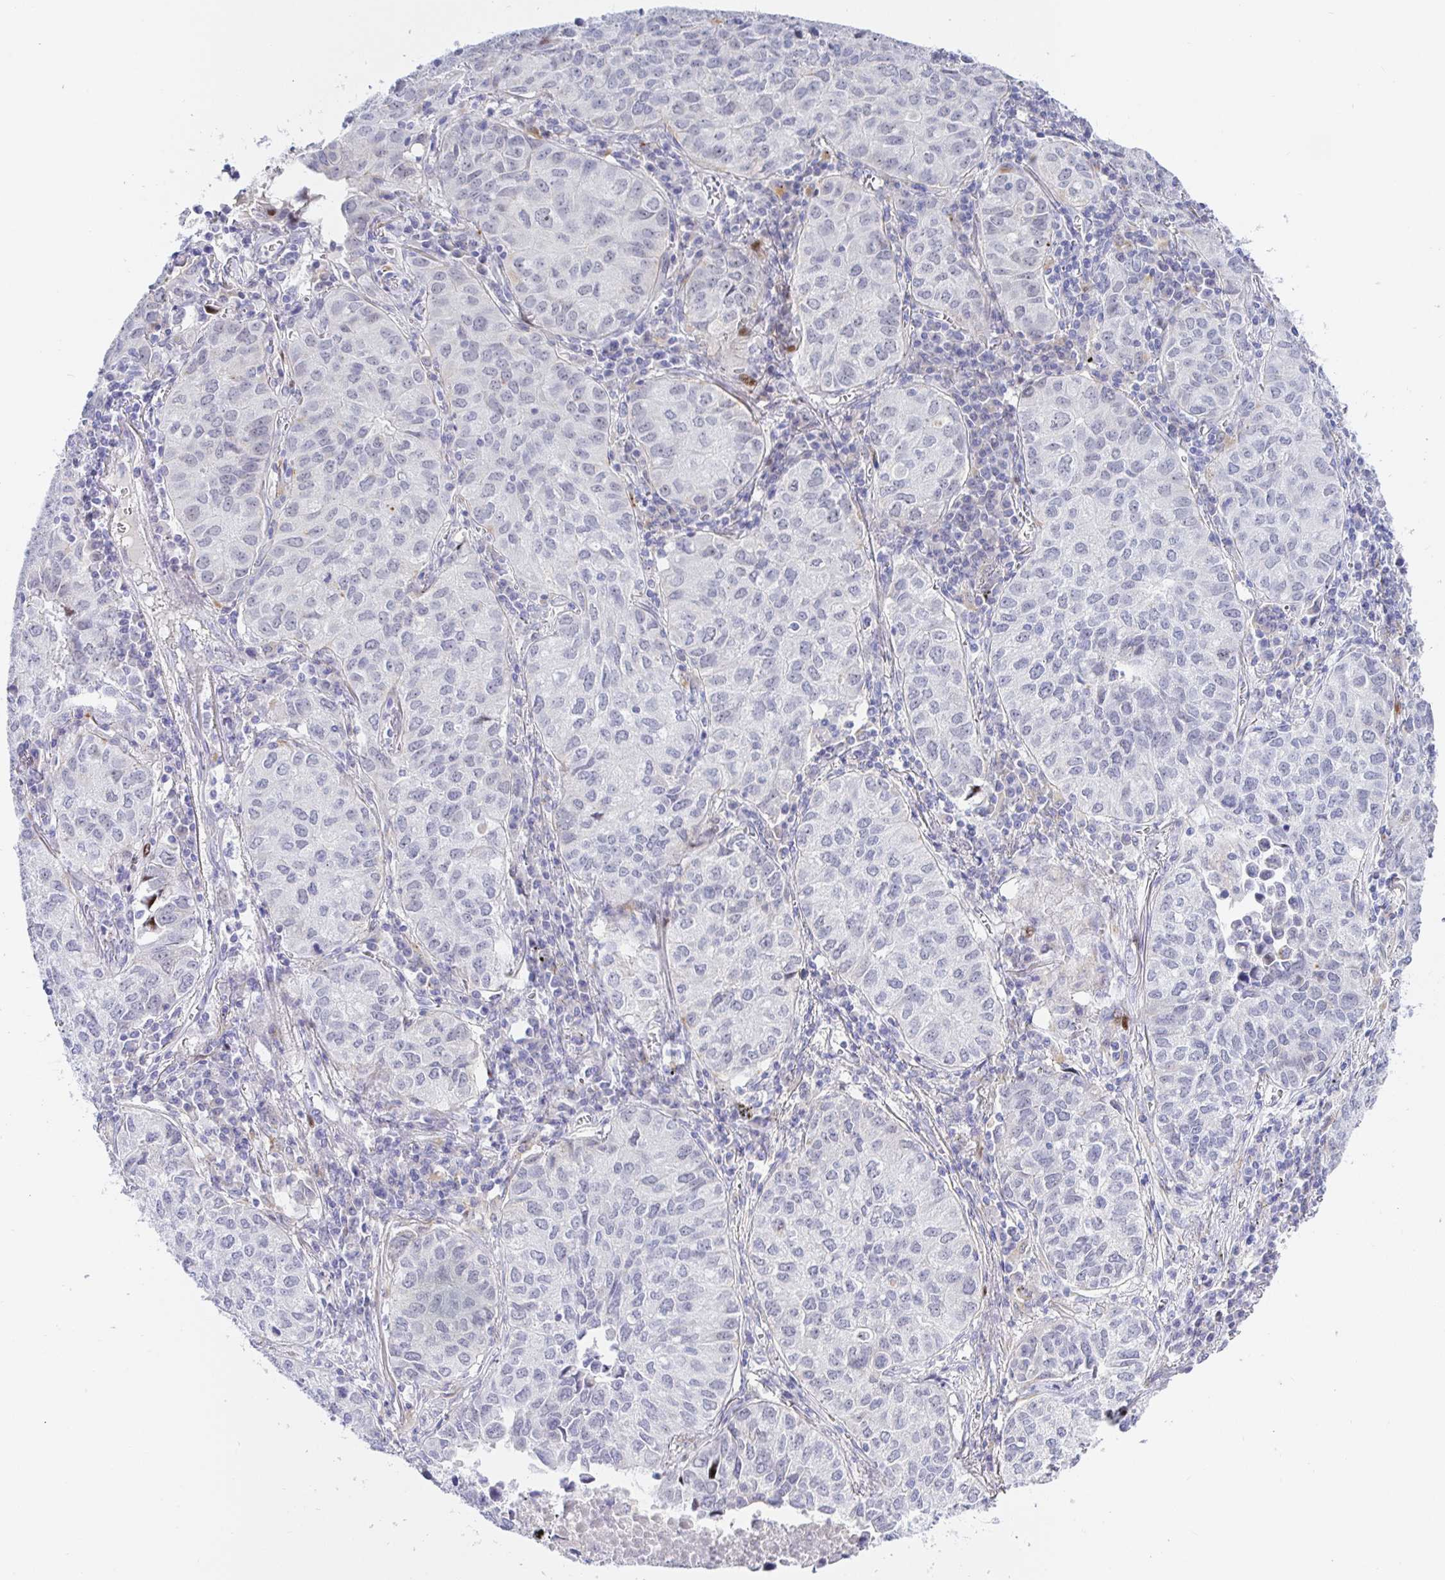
{"staining": {"intensity": "negative", "quantity": "none", "location": "none"}, "tissue": "lung cancer", "cell_type": "Tumor cells", "image_type": "cancer", "snomed": [{"axis": "morphology", "description": "Adenocarcinoma, NOS"}, {"axis": "topography", "description": "Lung"}], "caption": "Tumor cells are negative for brown protein staining in lung cancer (adenocarcinoma).", "gene": "KBTBD13", "patient": {"sex": "female", "age": 50}}